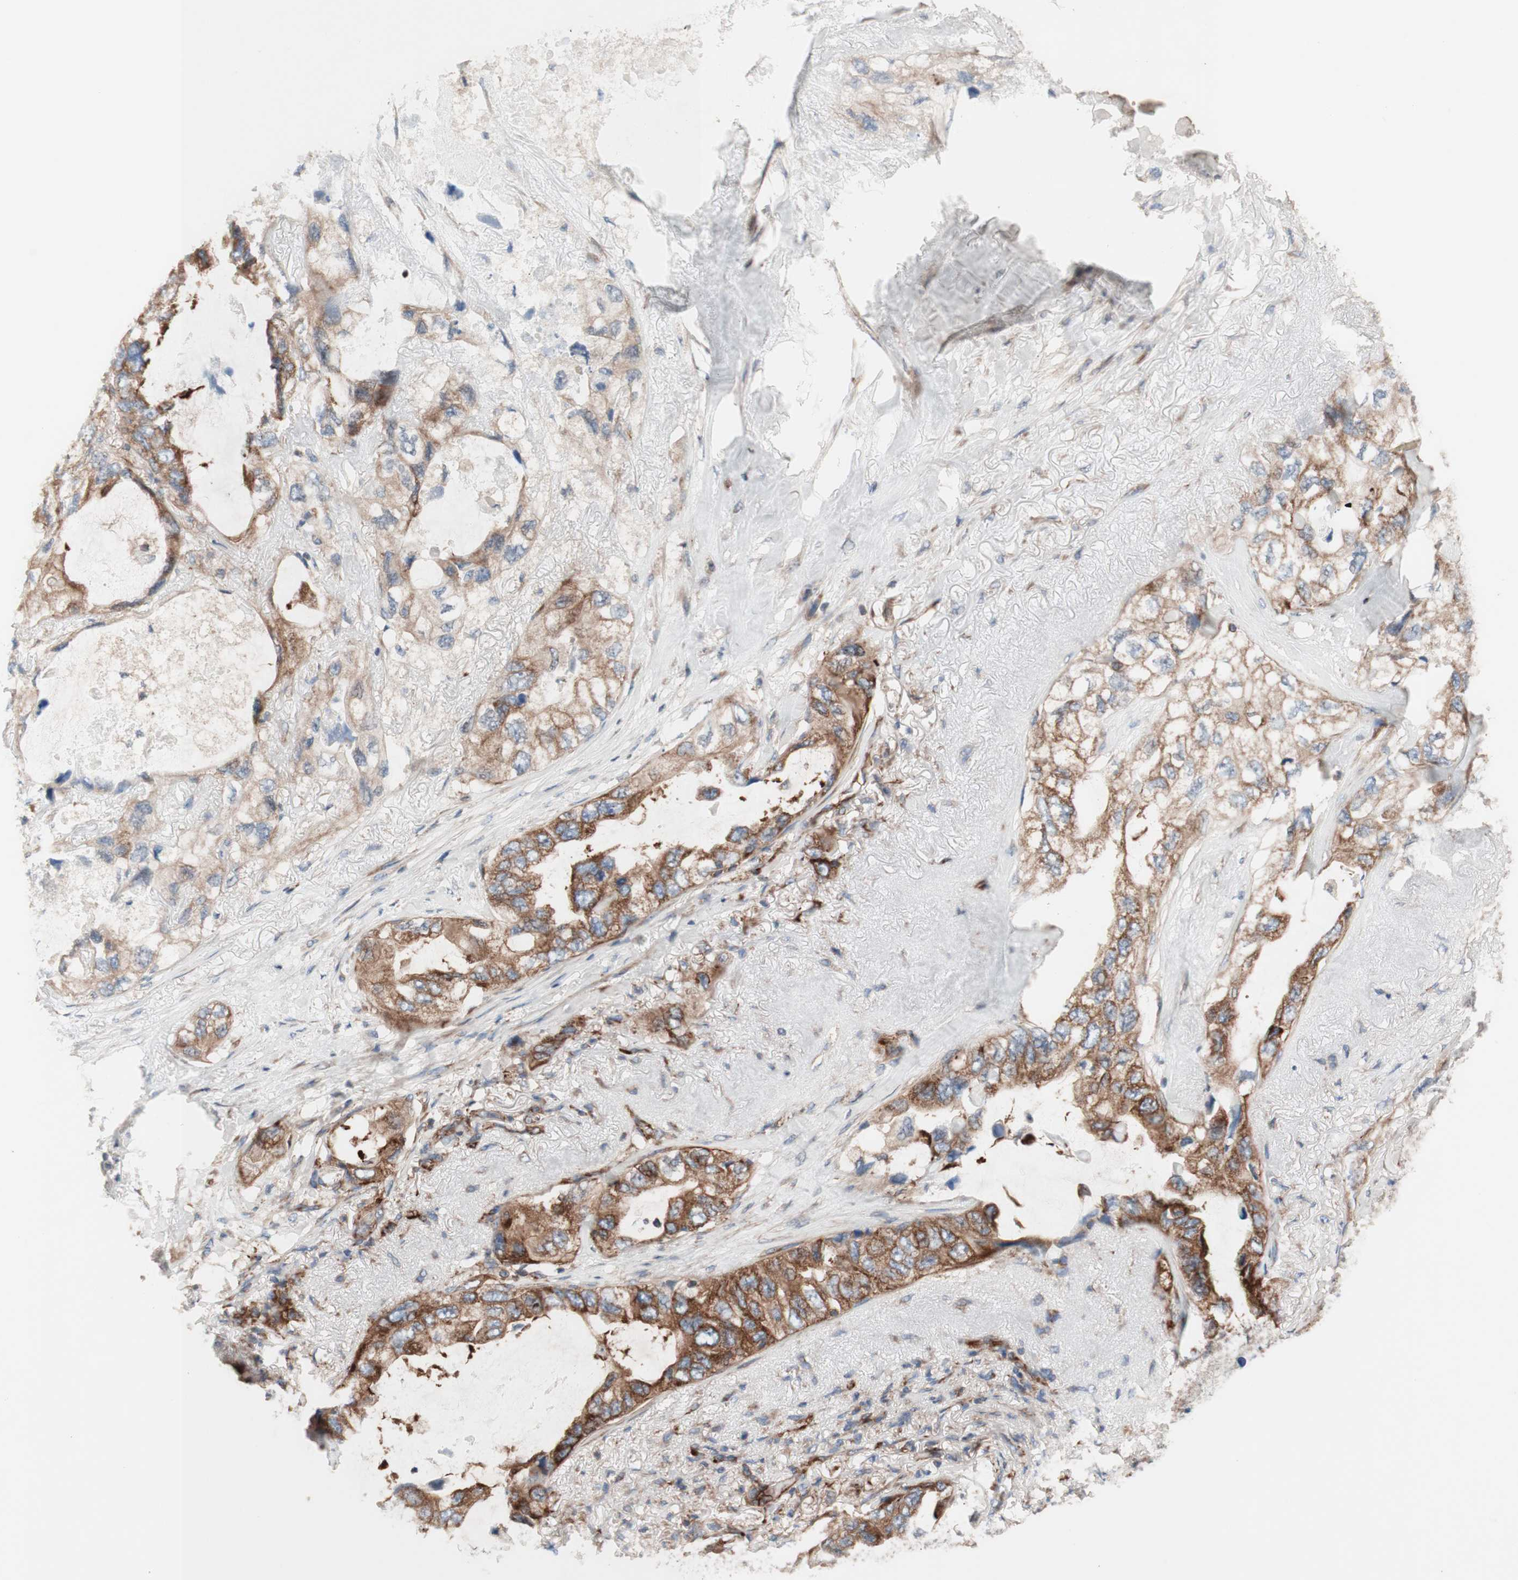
{"staining": {"intensity": "moderate", "quantity": ">75%", "location": "cytoplasmic/membranous"}, "tissue": "lung cancer", "cell_type": "Tumor cells", "image_type": "cancer", "snomed": [{"axis": "morphology", "description": "Squamous cell carcinoma, NOS"}, {"axis": "topography", "description": "Lung"}], "caption": "Immunohistochemical staining of human squamous cell carcinoma (lung) shows medium levels of moderate cytoplasmic/membranous protein staining in approximately >75% of tumor cells.", "gene": "CCN4", "patient": {"sex": "female", "age": 73}}